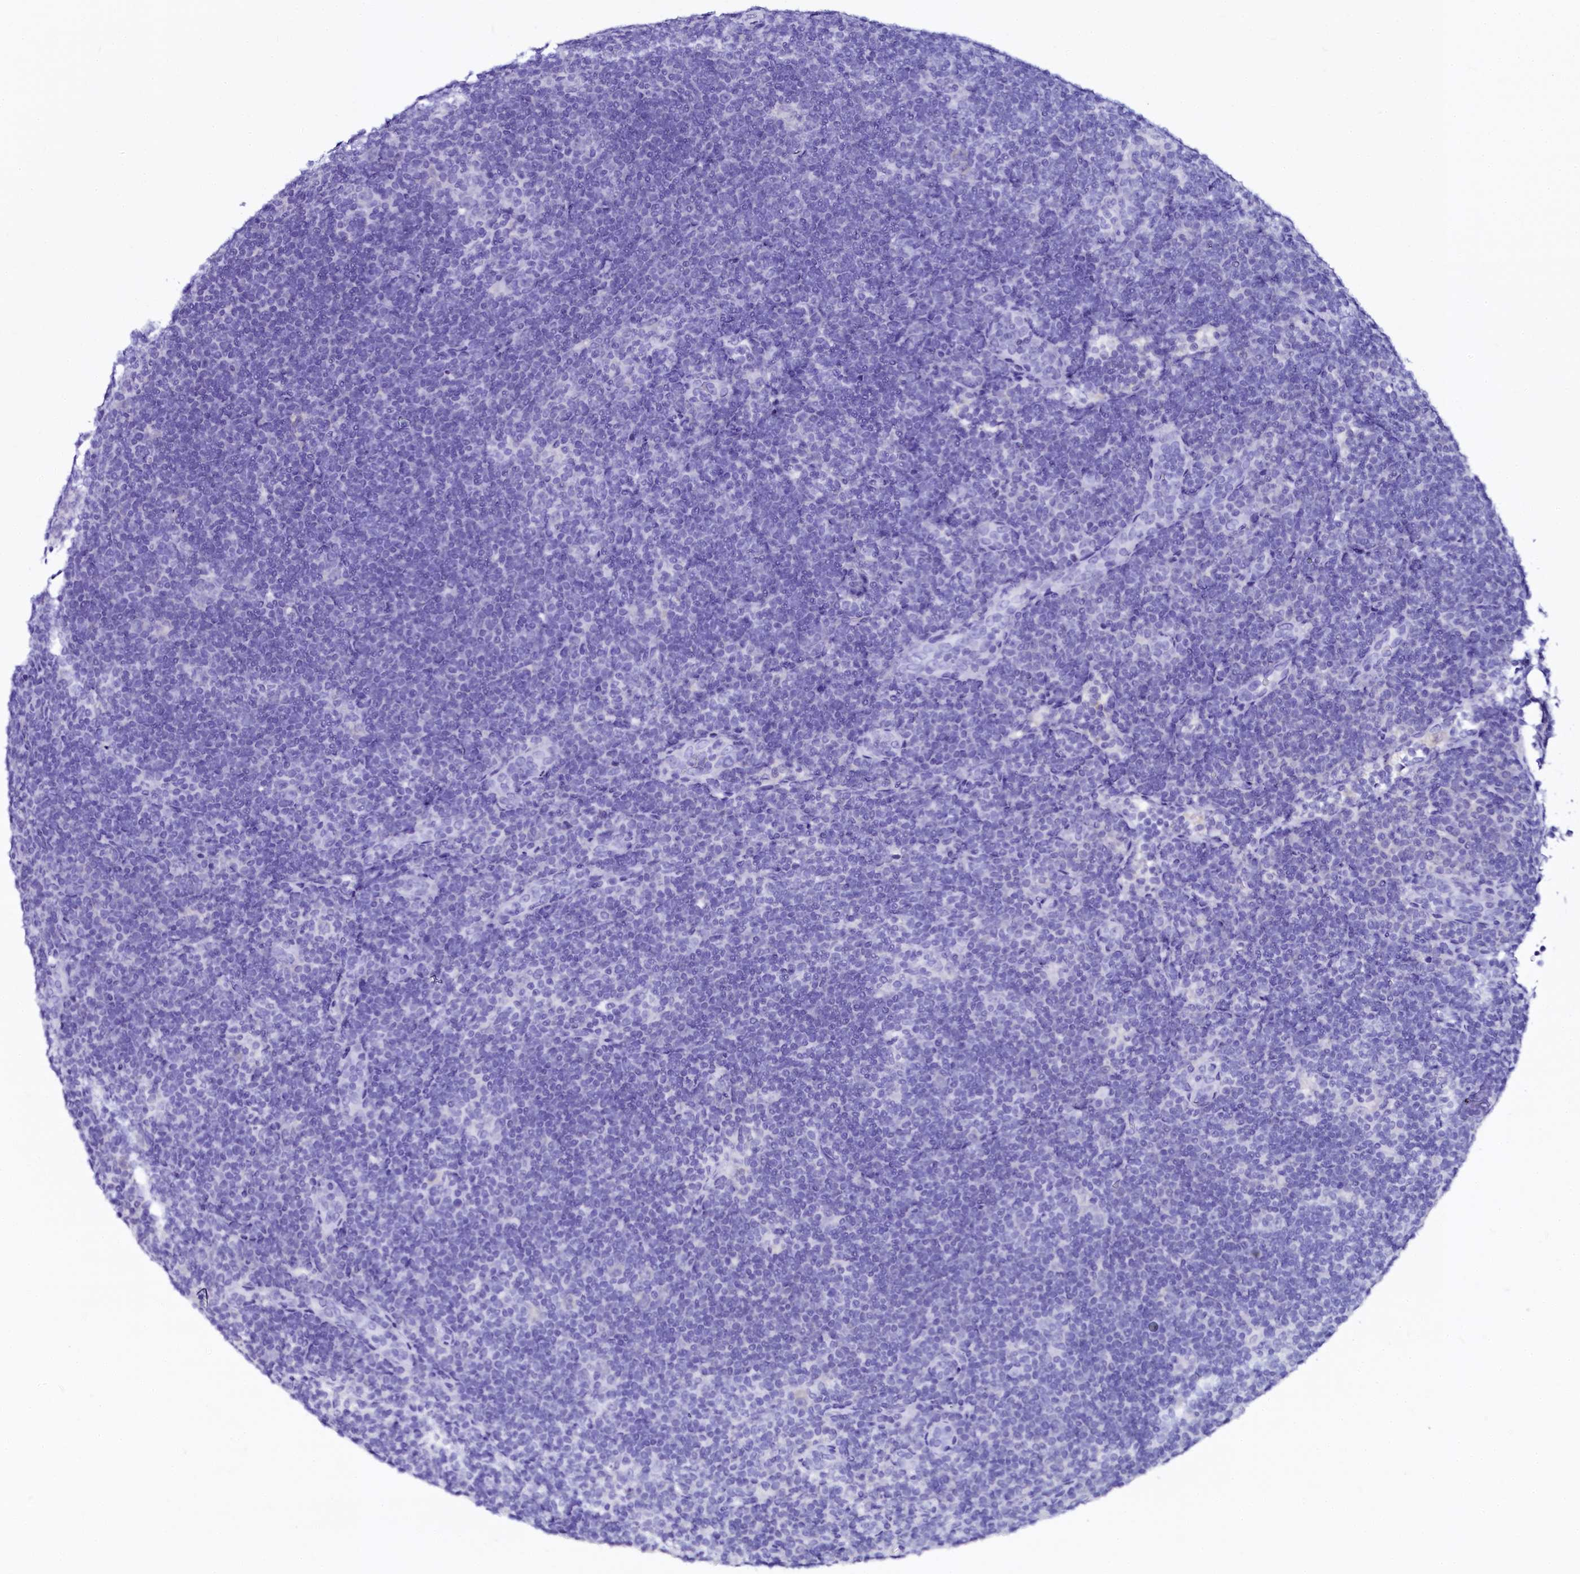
{"staining": {"intensity": "negative", "quantity": "none", "location": "none"}, "tissue": "lymphoma", "cell_type": "Tumor cells", "image_type": "cancer", "snomed": [{"axis": "morphology", "description": "Hodgkin's disease, NOS"}, {"axis": "topography", "description": "Lymph node"}], "caption": "Micrograph shows no protein expression in tumor cells of Hodgkin's disease tissue.", "gene": "SORD", "patient": {"sex": "female", "age": 57}}